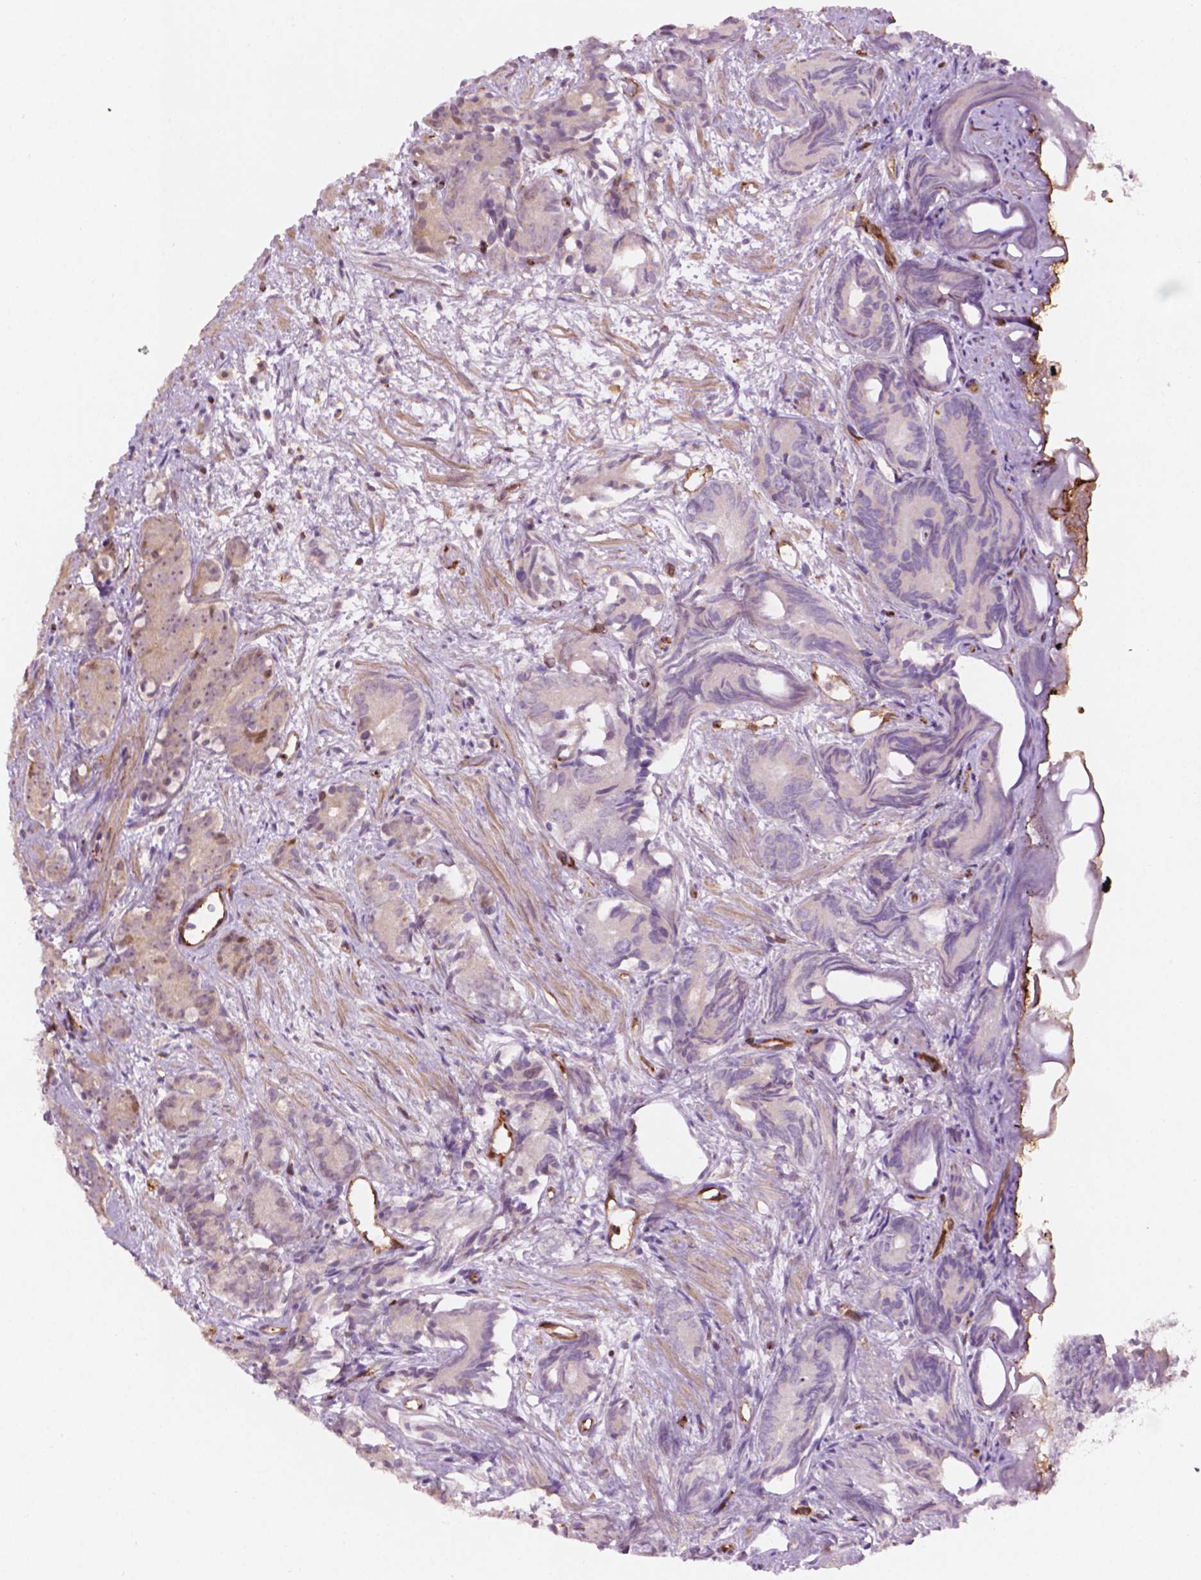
{"staining": {"intensity": "weak", "quantity": "<25%", "location": "nuclear"}, "tissue": "prostate cancer", "cell_type": "Tumor cells", "image_type": "cancer", "snomed": [{"axis": "morphology", "description": "Adenocarcinoma, High grade"}, {"axis": "topography", "description": "Prostate"}], "caption": "Prostate high-grade adenocarcinoma was stained to show a protein in brown. There is no significant expression in tumor cells. Brightfield microscopy of immunohistochemistry (IHC) stained with DAB (3,3'-diaminobenzidine) (brown) and hematoxylin (blue), captured at high magnification.", "gene": "SMC2", "patient": {"sex": "male", "age": 84}}